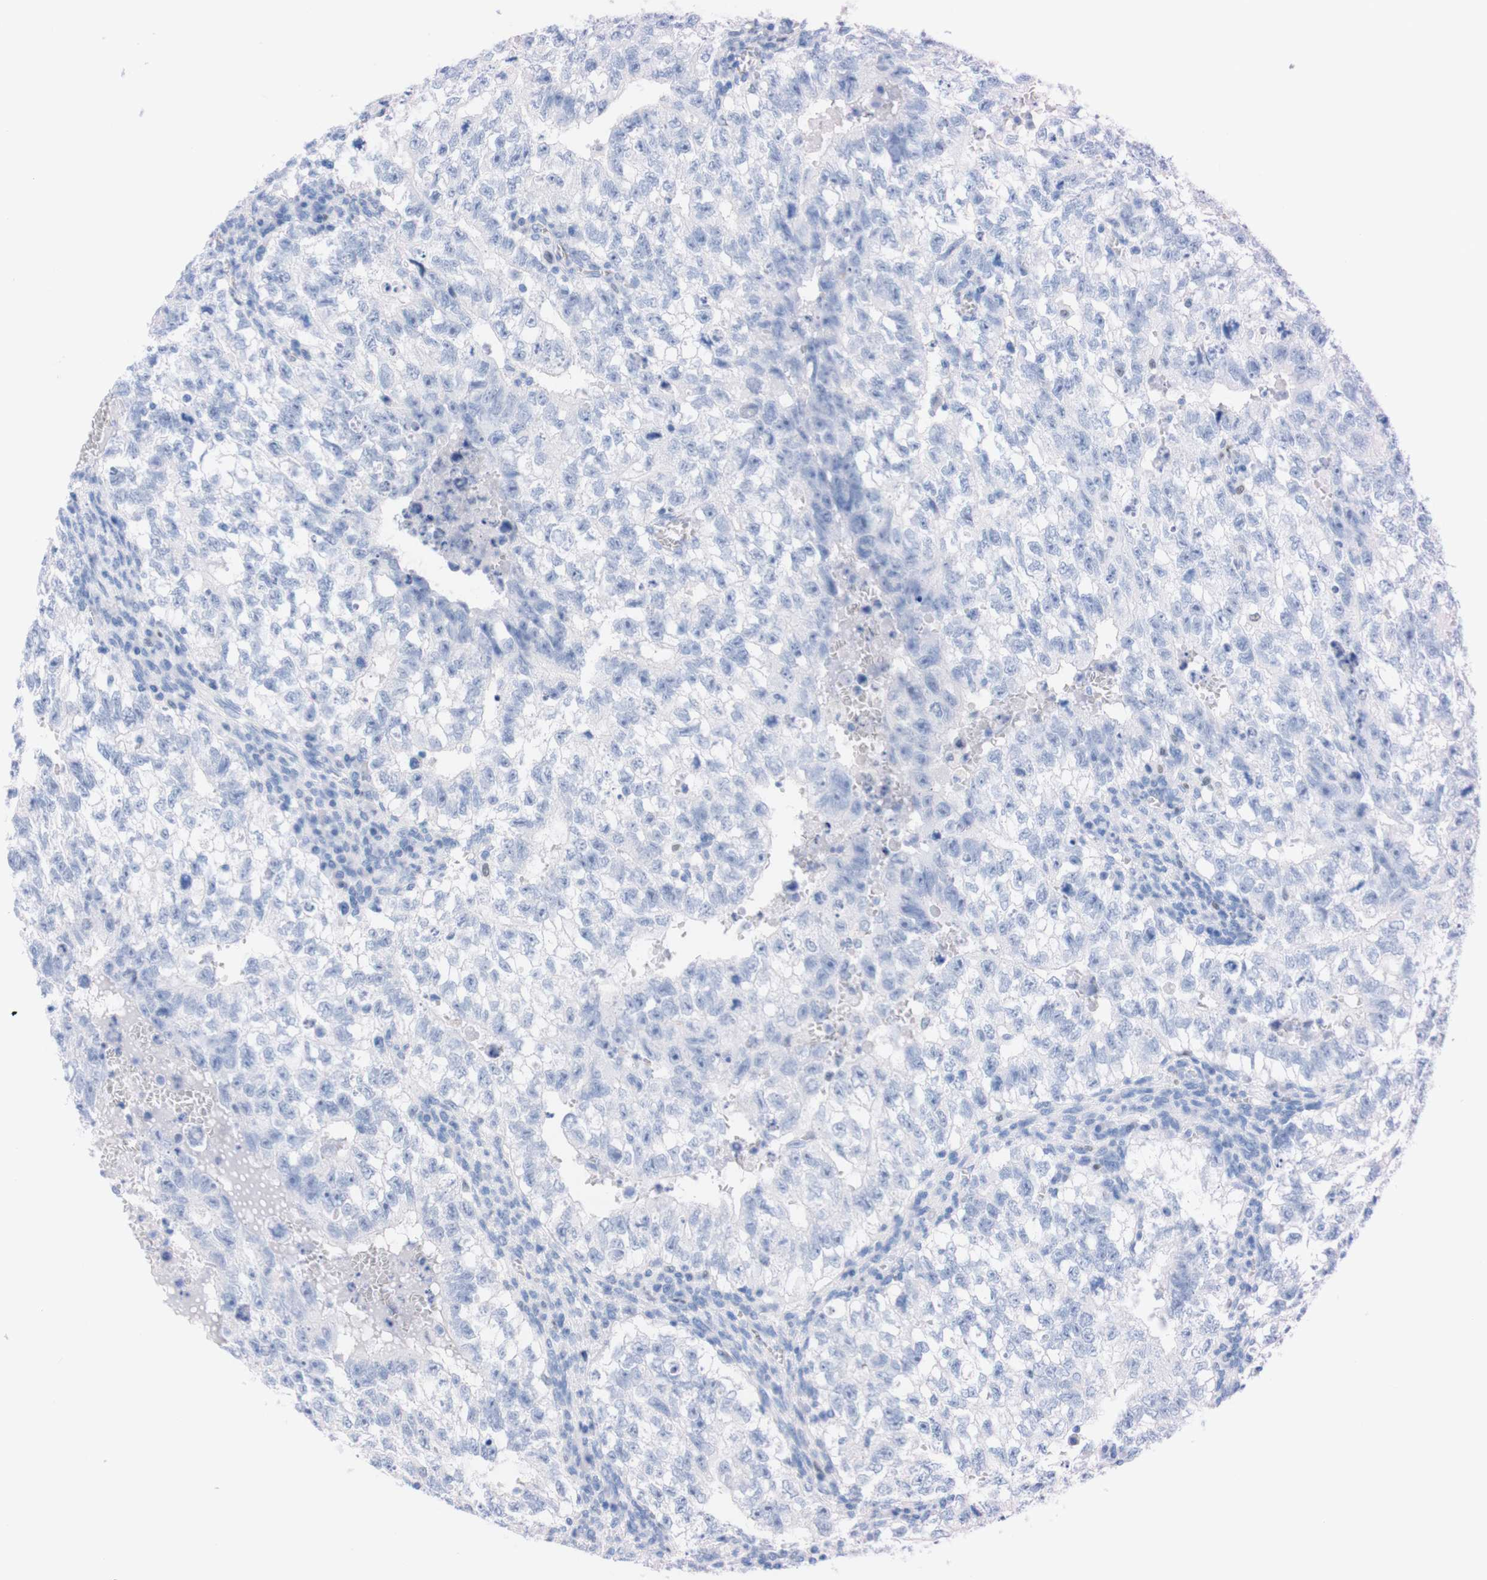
{"staining": {"intensity": "negative", "quantity": "none", "location": "none"}, "tissue": "testis cancer", "cell_type": "Tumor cells", "image_type": "cancer", "snomed": [{"axis": "morphology", "description": "Seminoma, NOS"}, {"axis": "morphology", "description": "Carcinoma, Embryonal, NOS"}, {"axis": "topography", "description": "Testis"}], "caption": "Protein analysis of testis cancer (embryonal carcinoma) displays no significant expression in tumor cells.", "gene": "P2RY12", "patient": {"sex": "male", "age": 38}}